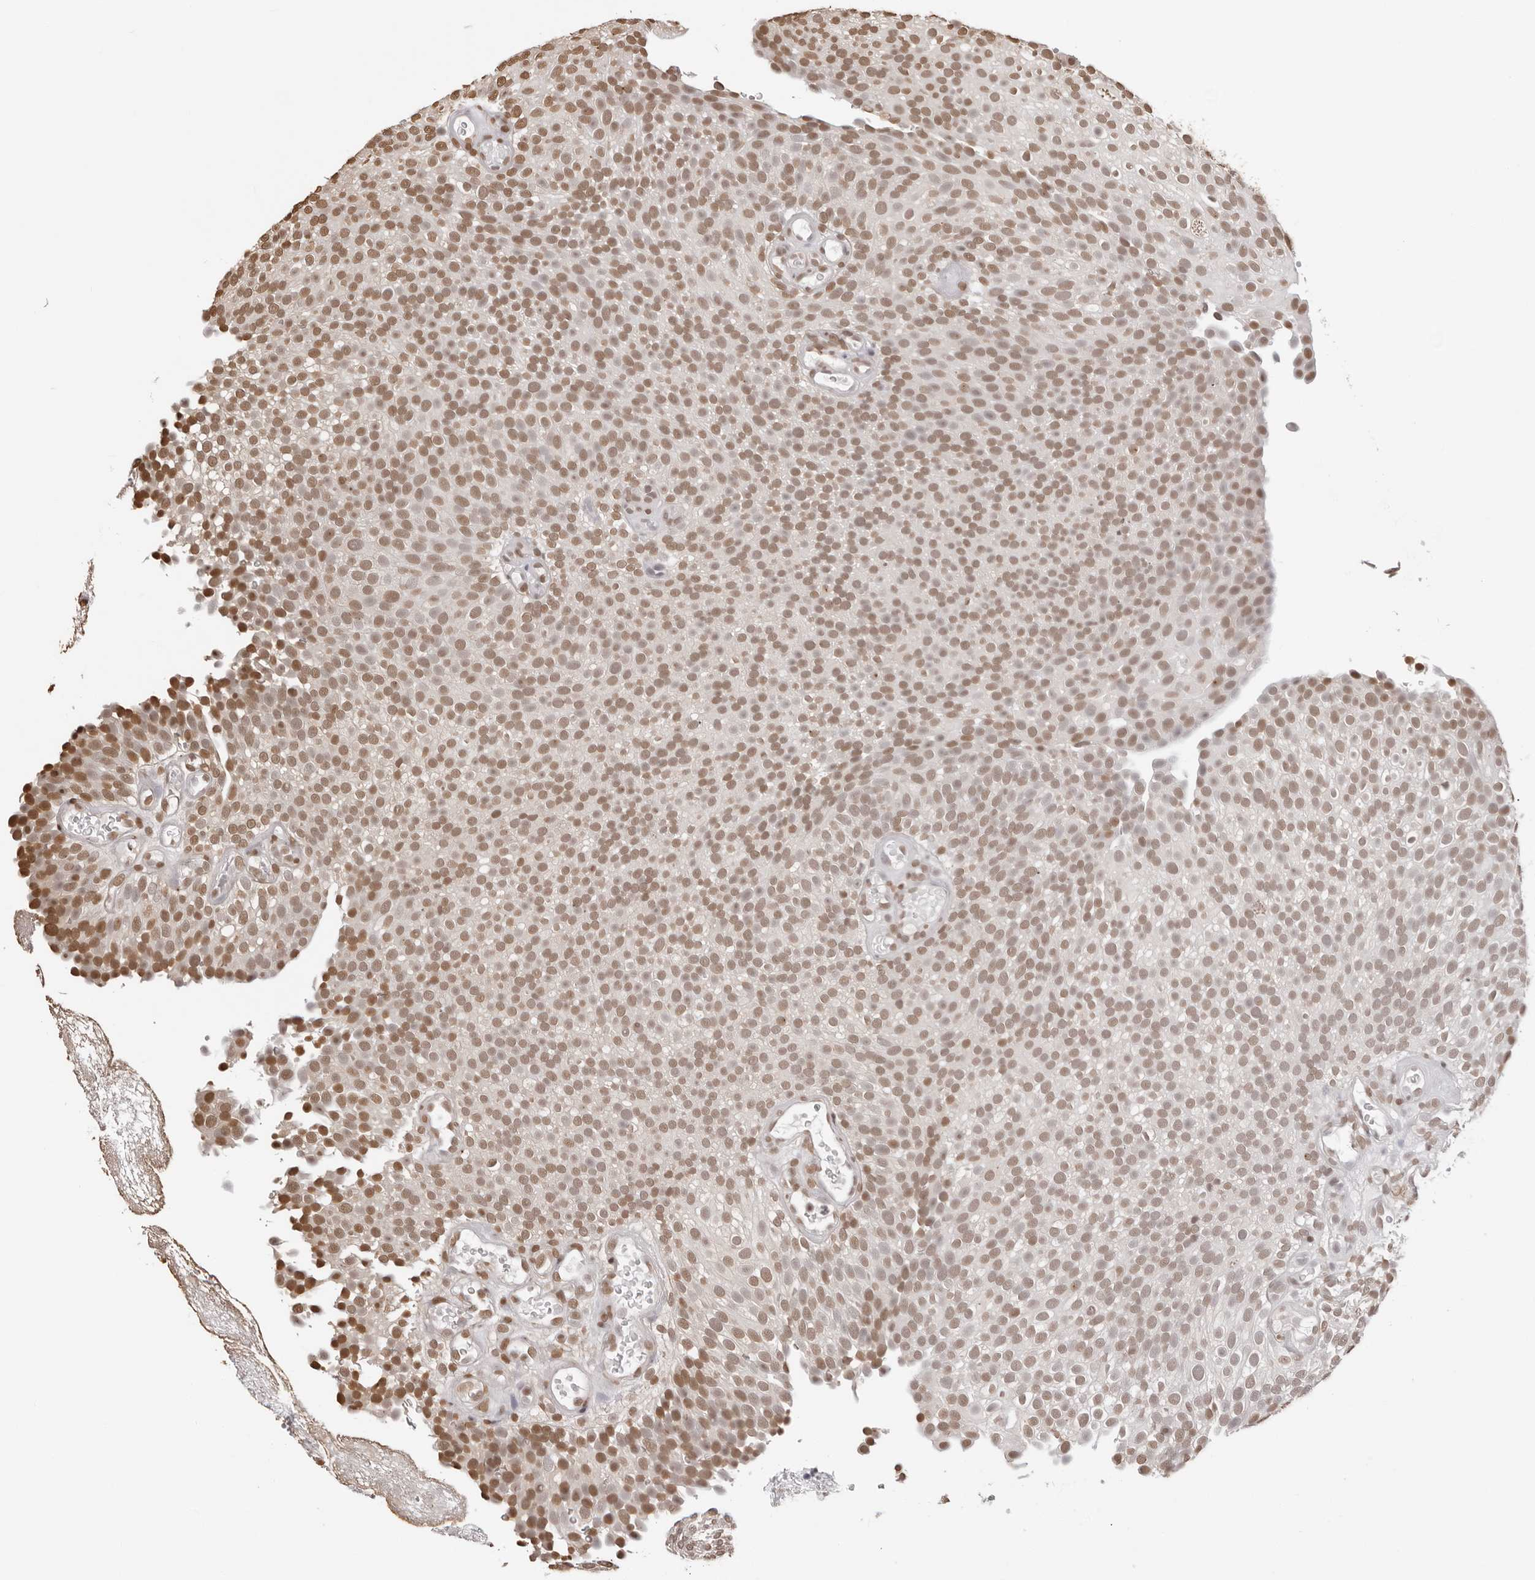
{"staining": {"intensity": "moderate", "quantity": ">75%", "location": "nuclear"}, "tissue": "urothelial cancer", "cell_type": "Tumor cells", "image_type": "cancer", "snomed": [{"axis": "morphology", "description": "Urothelial carcinoma, Low grade"}, {"axis": "topography", "description": "Urinary bladder"}], "caption": "A medium amount of moderate nuclear staining is identified in about >75% of tumor cells in urothelial cancer tissue.", "gene": "OLIG3", "patient": {"sex": "male", "age": 78}}